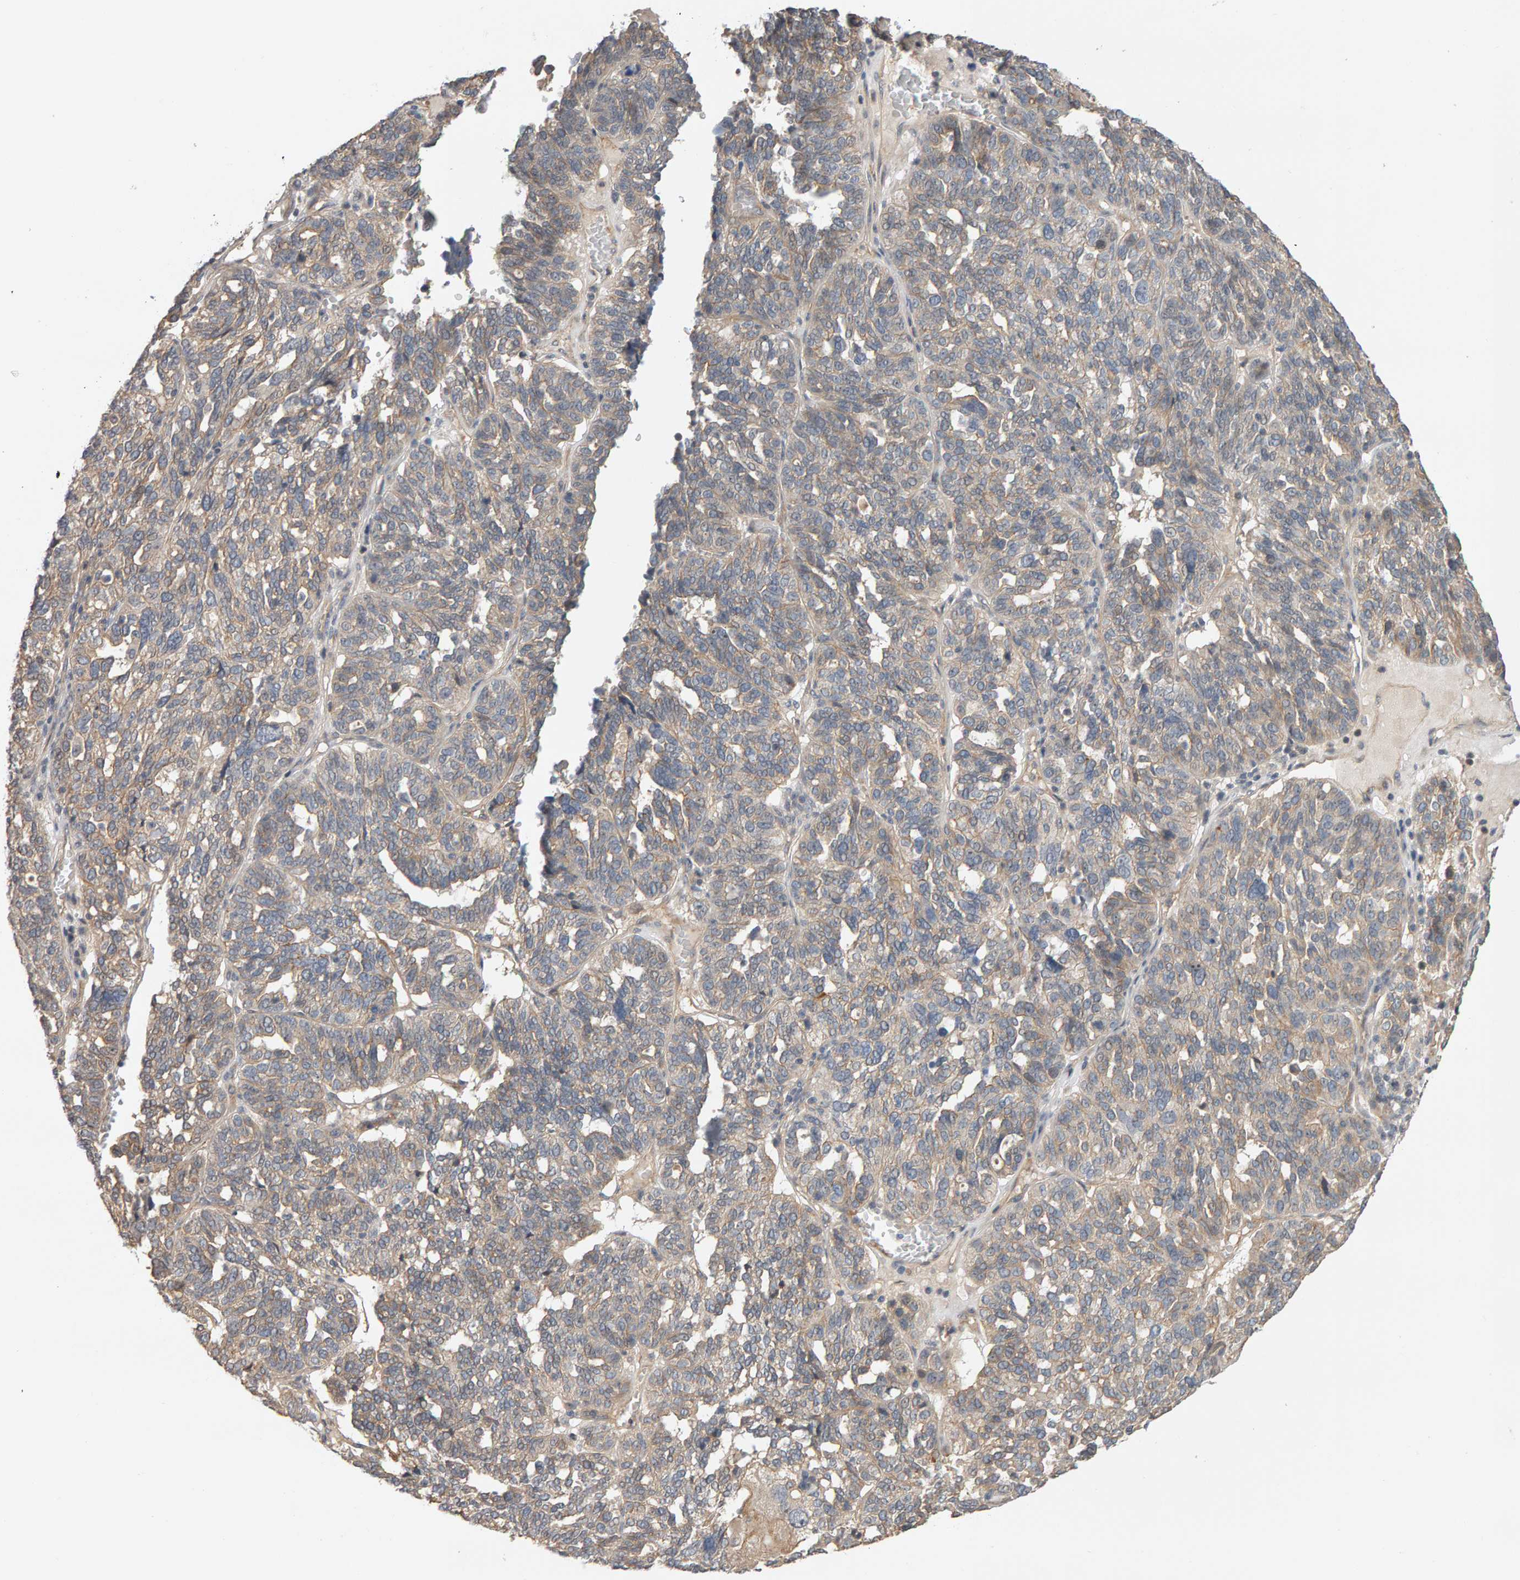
{"staining": {"intensity": "weak", "quantity": ">75%", "location": "cytoplasmic/membranous"}, "tissue": "ovarian cancer", "cell_type": "Tumor cells", "image_type": "cancer", "snomed": [{"axis": "morphology", "description": "Cystadenocarcinoma, serous, NOS"}, {"axis": "topography", "description": "Ovary"}], "caption": "Ovarian serous cystadenocarcinoma stained with DAB (3,3'-diaminobenzidine) immunohistochemistry (IHC) displays low levels of weak cytoplasmic/membranous staining in approximately >75% of tumor cells.", "gene": "PPP1R16A", "patient": {"sex": "female", "age": 59}}